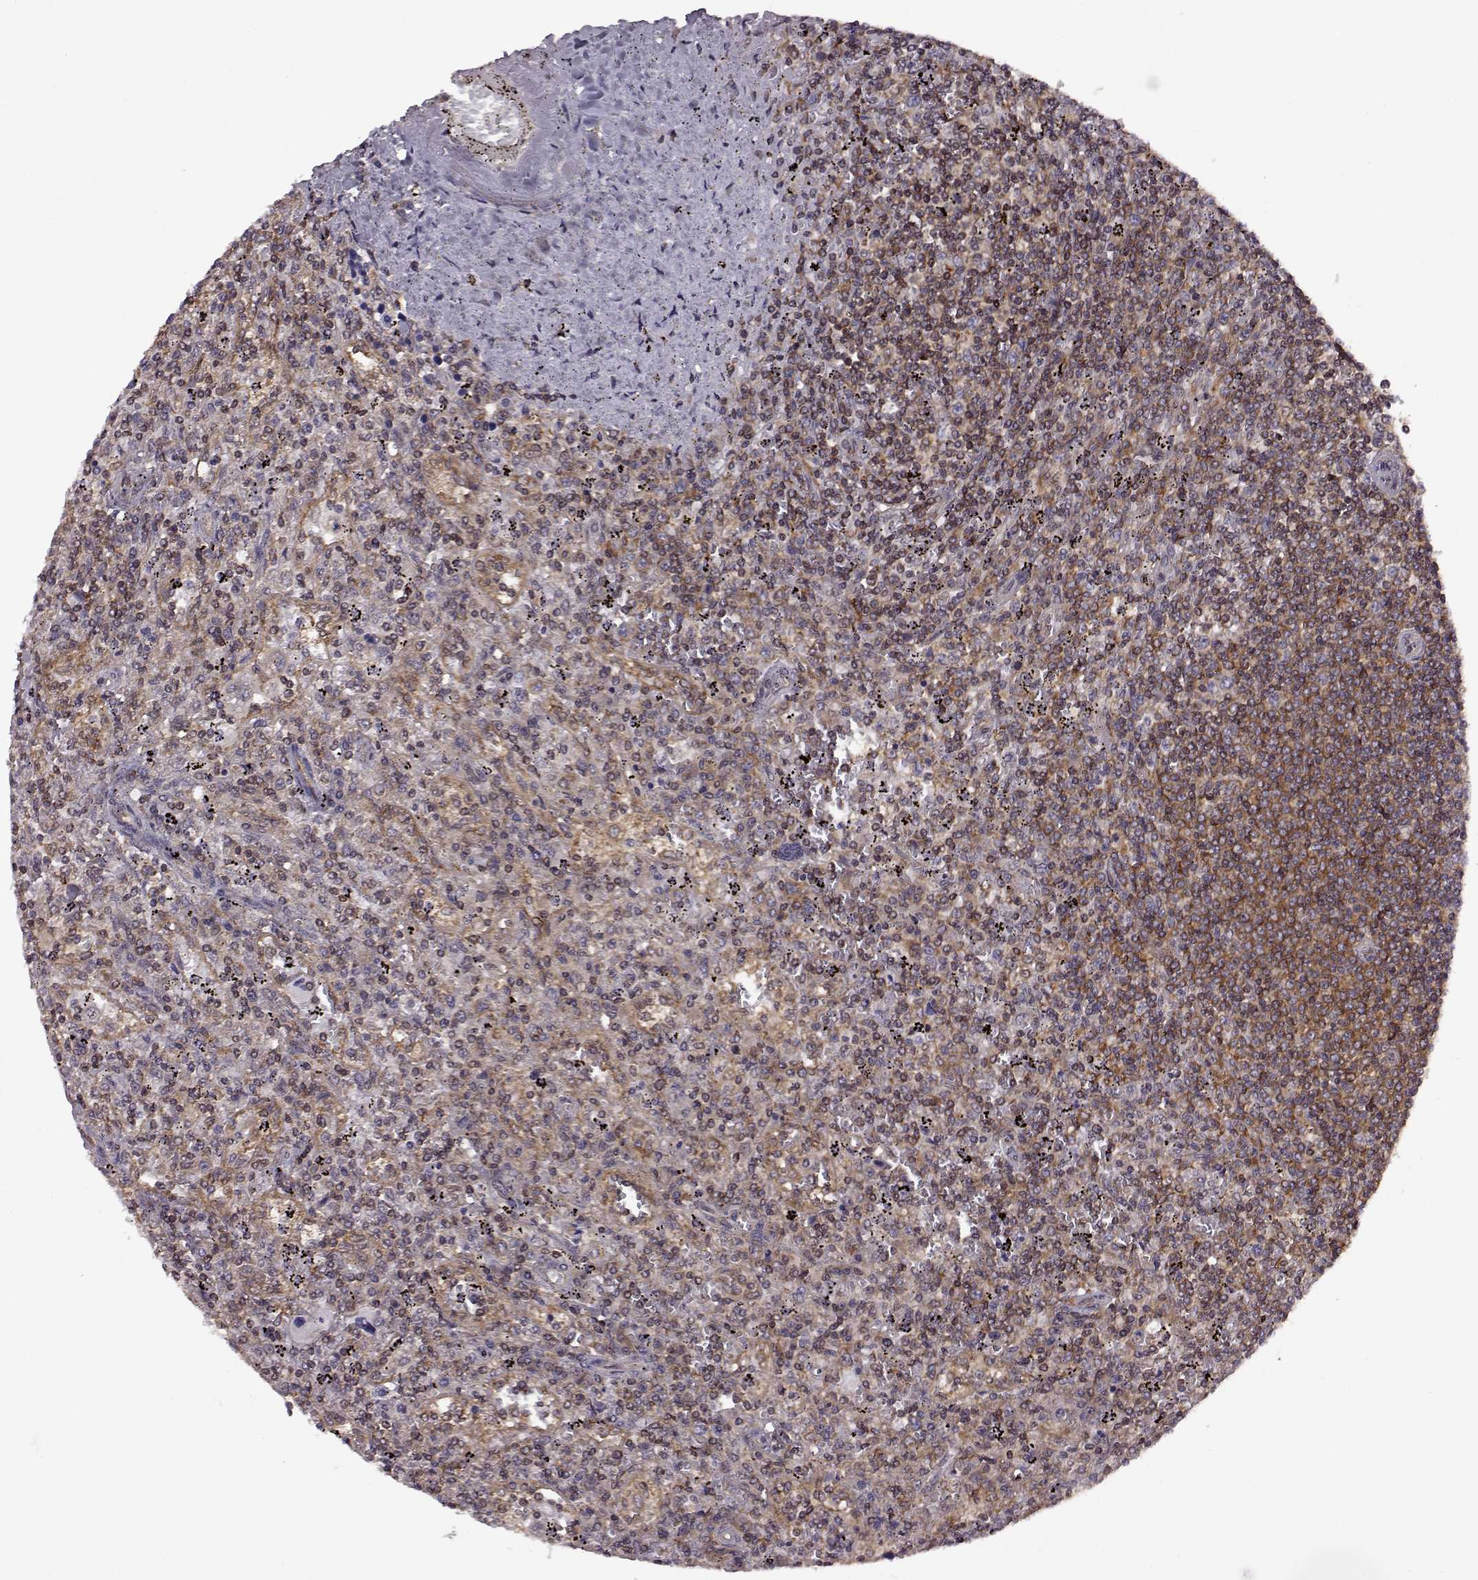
{"staining": {"intensity": "moderate", "quantity": ">75%", "location": "cytoplasmic/membranous"}, "tissue": "lymphoma", "cell_type": "Tumor cells", "image_type": "cancer", "snomed": [{"axis": "morphology", "description": "Malignant lymphoma, non-Hodgkin's type, Low grade"}, {"axis": "topography", "description": "Spleen"}], "caption": "This is an image of immunohistochemistry staining of low-grade malignant lymphoma, non-Hodgkin's type, which shows moderate staining in the cytoplasmic/membranous of tumor cells.", "gene": "URI1", "patient": {"sex": "male", "age": 62}}